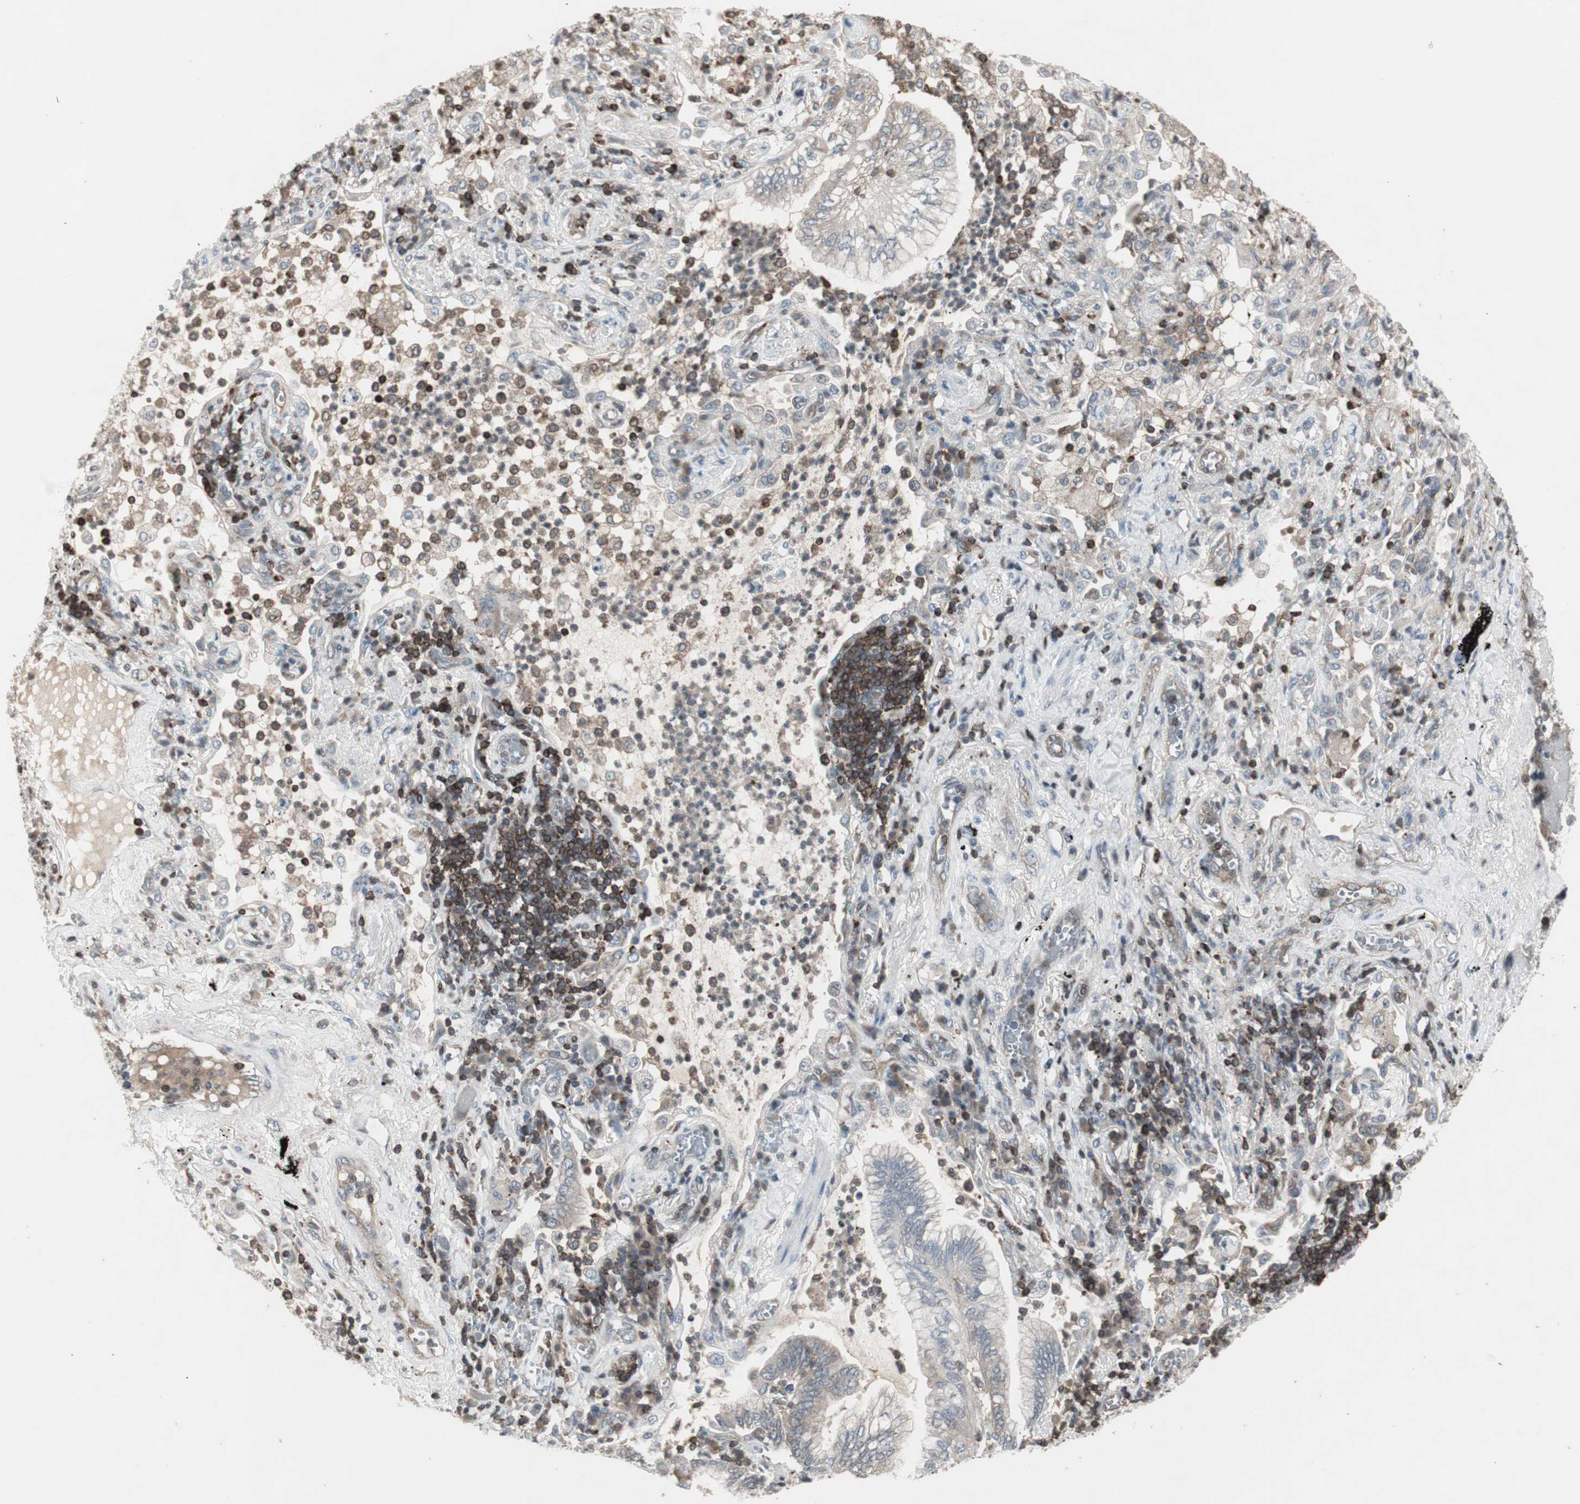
{"staining": {"intensity": "weak", "quantity": "25%-75%", "location": "cytoplasmic/membranous"}, "tissue": "lung cancer", "cell_type": "Tumor cells", "image_type": "cancer", "snomed": [{"axis": "morphology", "description": "Normal tissue, NOS"}, {"axis": "morphology", "description": "Adenocarcinoma, NOS"}, {"axis": "topography", "description": "Bronchus"}, {"axis": "topography", "description": "Lung"}], "caption": "Immunohistochemistry of human lung adenocarcinoma reveals low levels of weak cytoplasmic/membranous positivity in about 25%-75% of tumor cells. The protein is shown in brown color, while the nuclei are stained blue.", "gene": "ARHGEF1", "patient": {"sex": "female", "age": 70}}